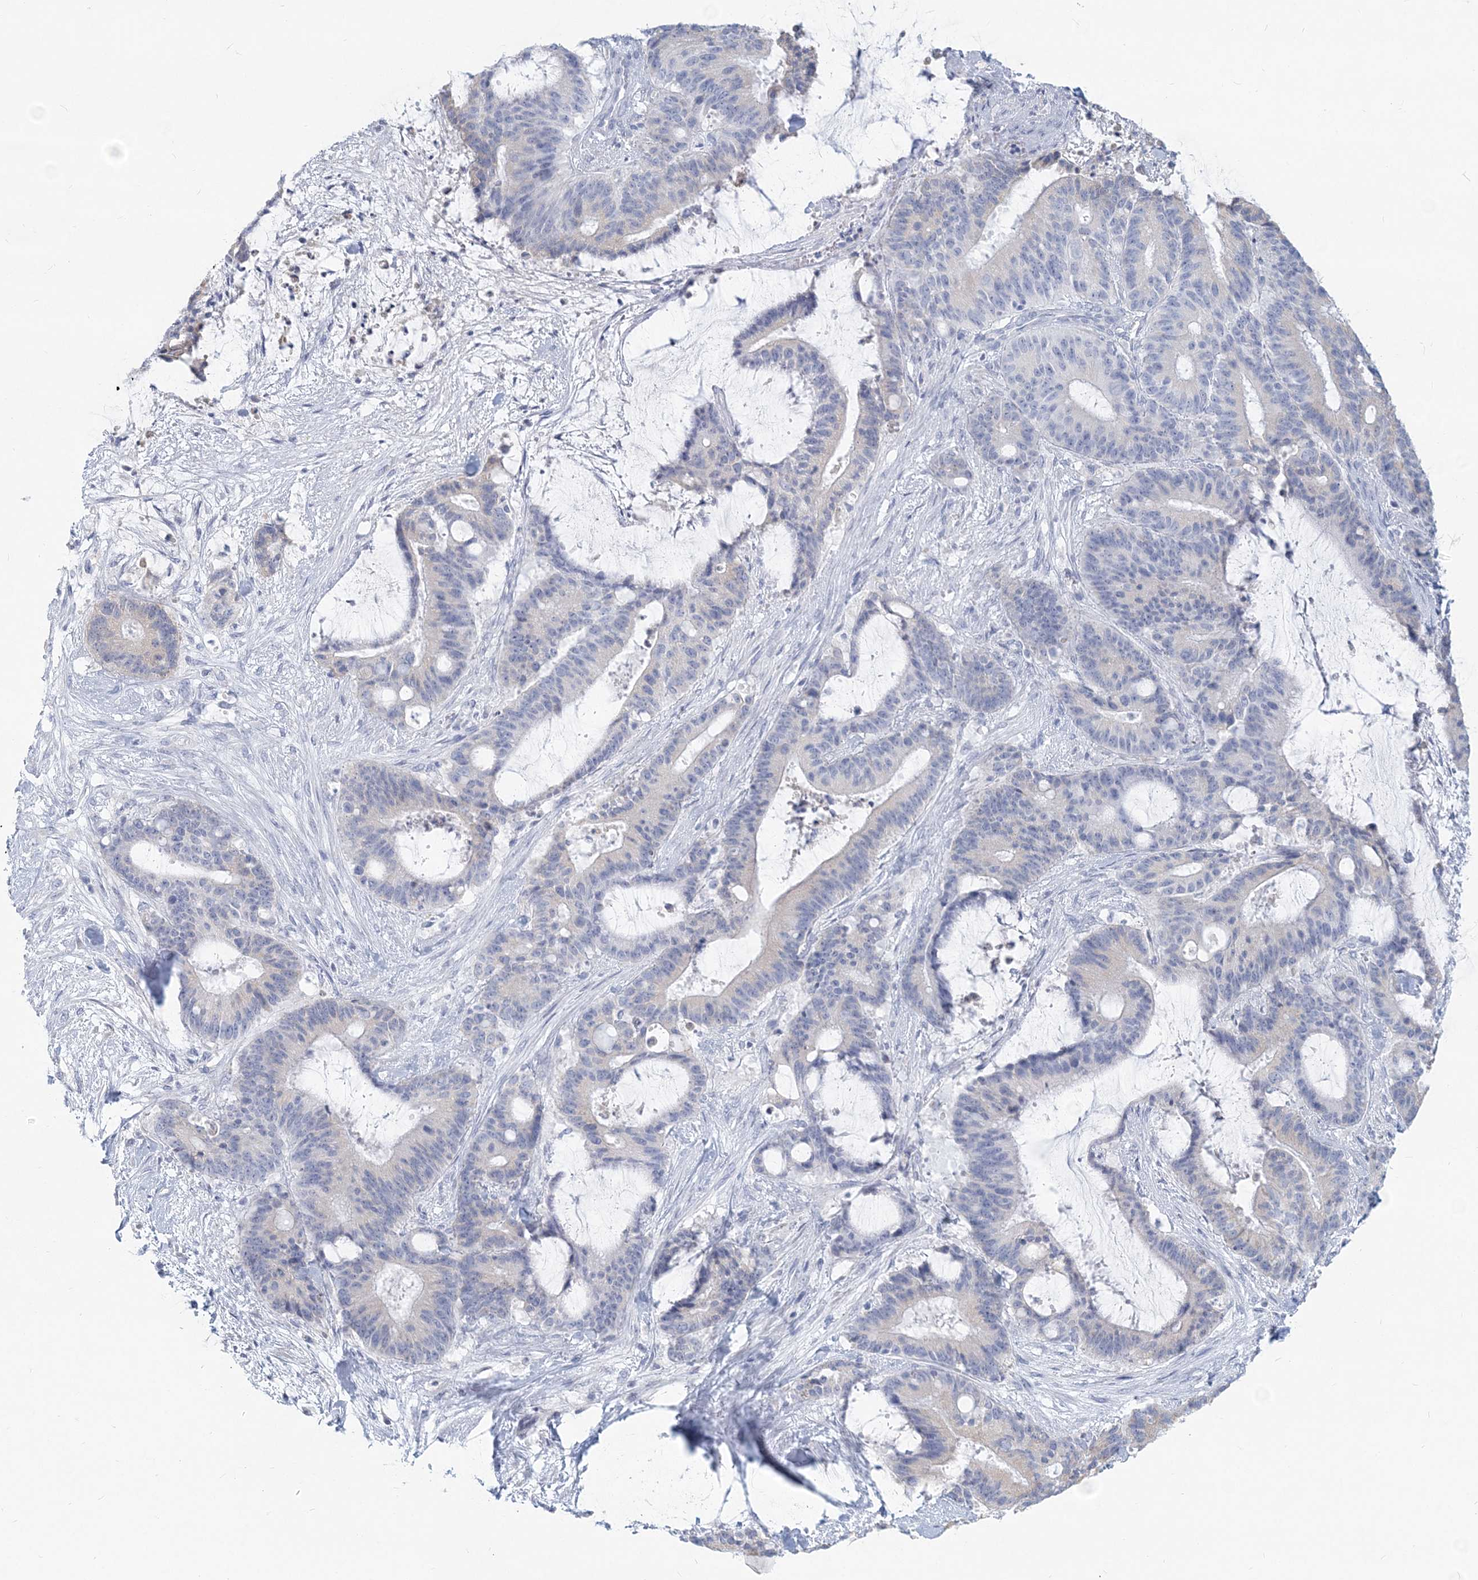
{"staining": {"intensity": "negative", "quantity": "none", "location": "none"}, "tissue": "liver cancer", "cell_type": "Tumor cells", "image_type": "cancer", "snomed": [{"axis": "morphology", "description": "Normal tissue, NOS"}, {"axis": "morphology", "description": "Cholangiocarcinoma"}, {"axis": "topography", "description": "Liver"}, {"axis": "topography", "description": "Peripheral nerve tissue"}], "caption": "IHC image of neoplastic tissue: cholangiocarcinoma (liver) stained with DAB displays no significant protein staining in tumor cells.", "gene": "CSN1S1", "patient": {"sex": "female", "age": 73}}